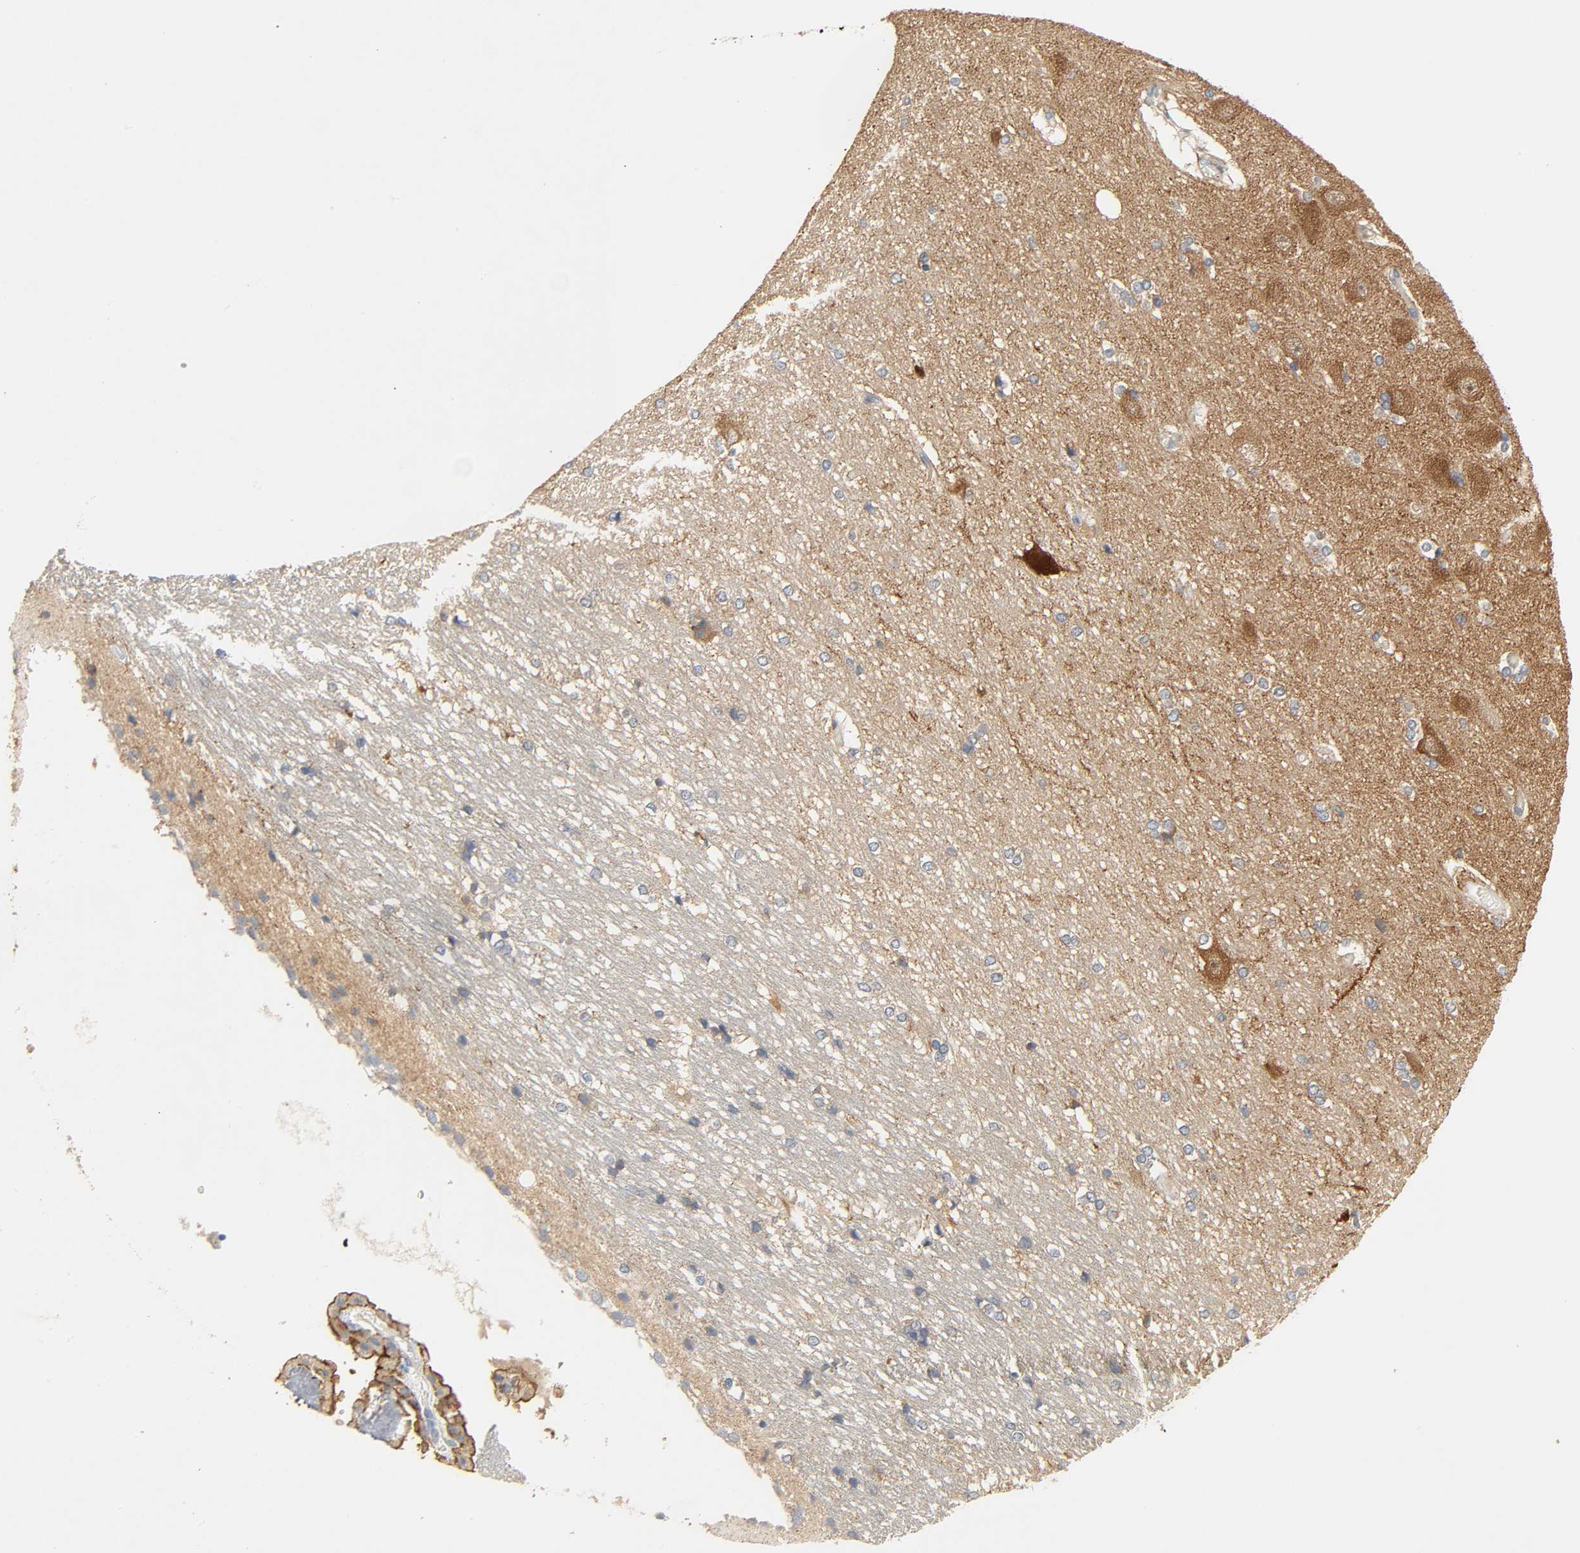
{"staining": {"intensity": "moderate", "quantity": "25%-75%", "location": "cytoplasmic/membranous"}, "tissue": "hippocampus", "cell_type": "Glial cells", "image_type": "normal", "snomed": [{"axis": "morphology", "description": "Normal tissue, NOS"}, {"axis": "topography", "description": "Hippocampus"}], "caption": "This image reveals immunohistochemistry (IHC) staining of unremarkable hippocampus, with medium moderate cytoplasmic/membranous expression in approximately 25%-75% of glial cells.", "gene": "ARPC1A", "patient": {"sex": "female", "age": 19}}